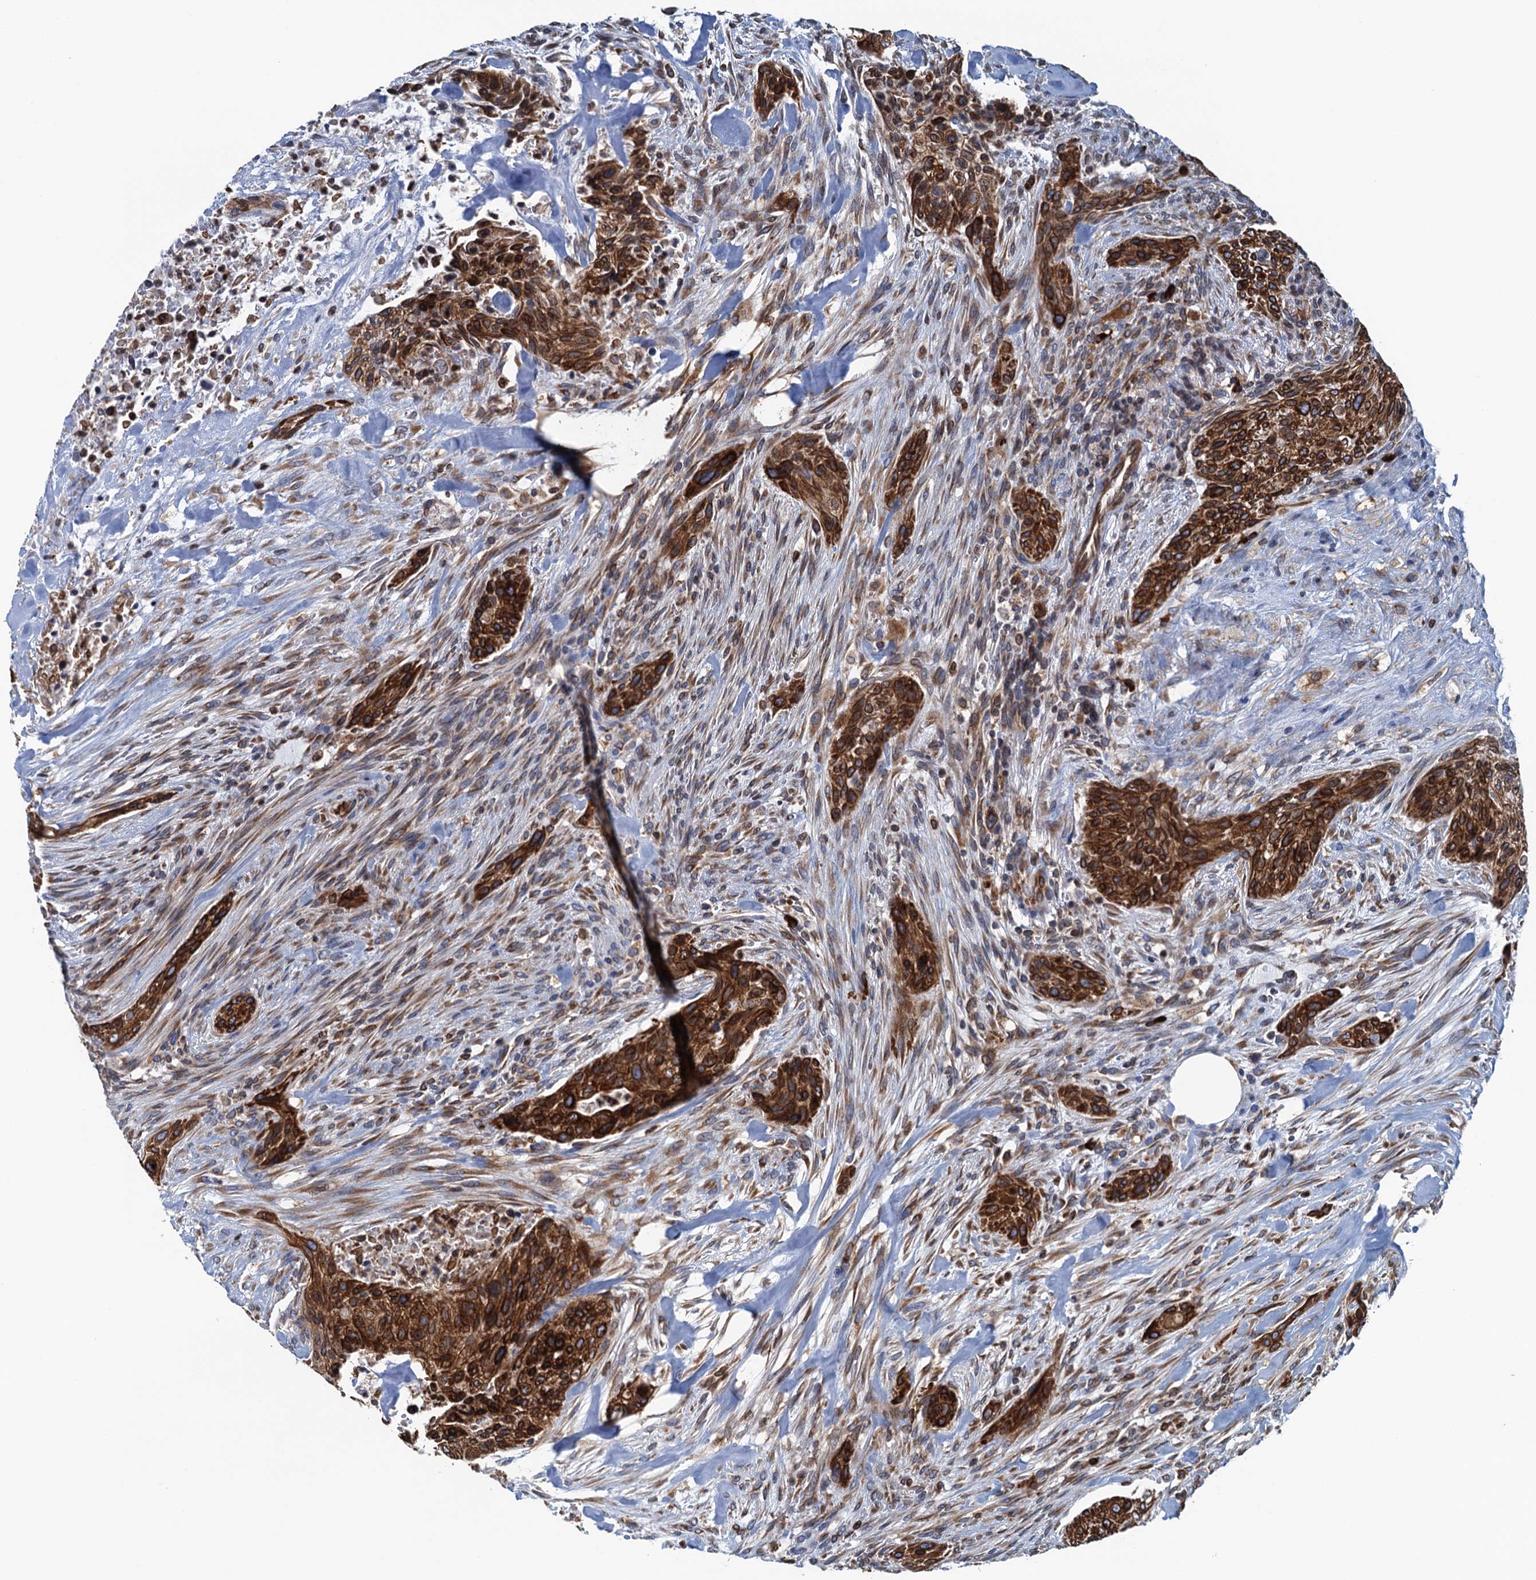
{"staining": {"intensity": "strong", "quantity": ">75%", "location": "cytoplasmic/membranous"}, "tissue": "urothelial cancer", "cell_type": "Tumor cells", "image_type": "cancer", "snomed": [{"axis": "morphology", "description": "Urothelial carcinoma, High grade"}, {"axis": "topography", "description": "Urinary bladder"}], "caption": "A micrograph of urothelial carcinoma (high-grade) stained for a protein reveals strong cytoplasmic/membranous brown staining in tumor cells.", "gene": "TMEM205", "patient": {"sex": "male", "age": 35}}